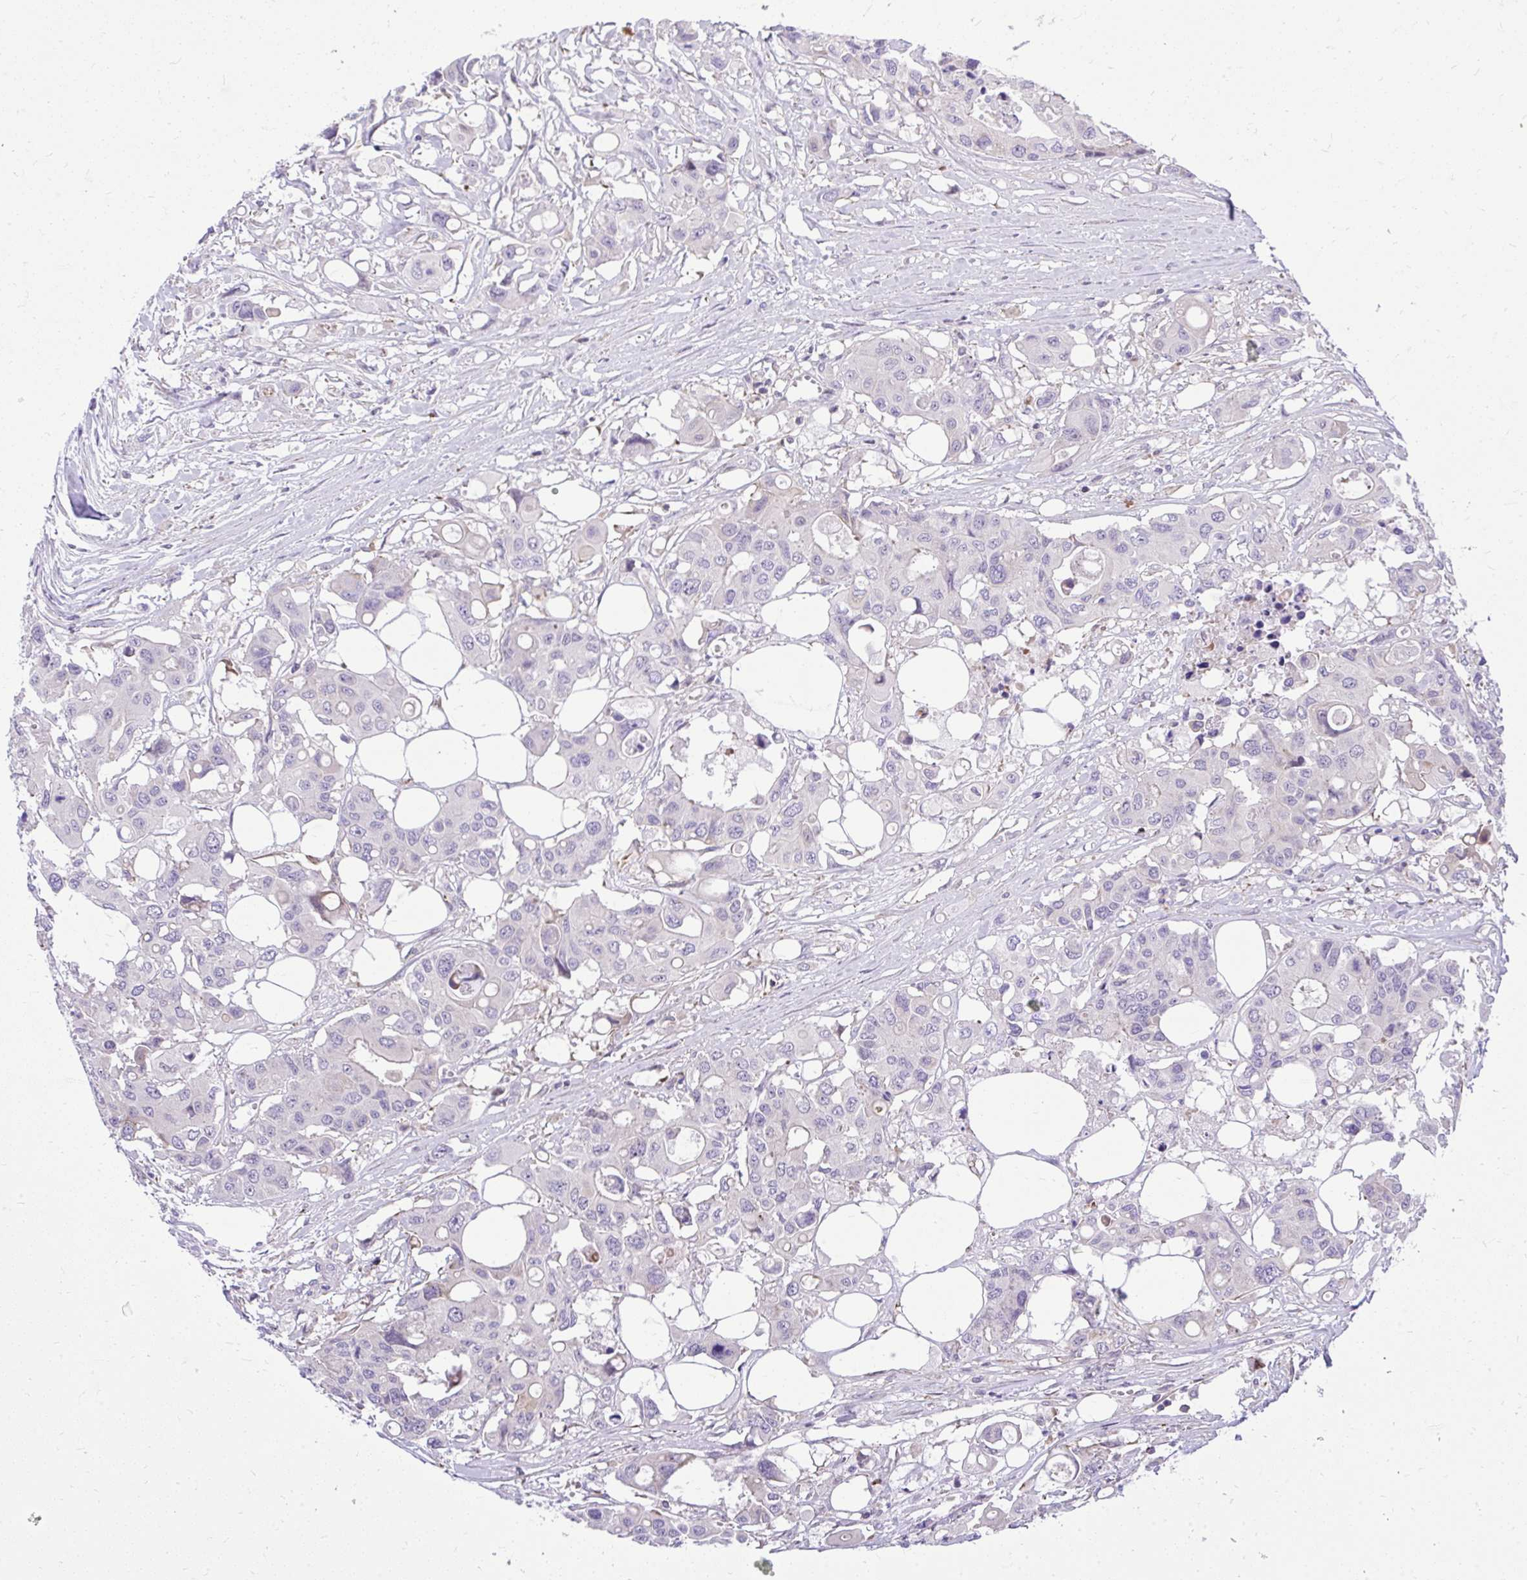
{"staining": {"intensity": "negative", "quantity": "none", "location": "none"}, "tissue": "colorectal cancer", "cell_type": "Tumor cells", "image_type": "cancer", "snomed": [{"axis": "morphology", "description": "Adenocarcinoma, NOS"}, {"axis": "topography", "description": "Colon"}], "caption": "A high-resolution image shows IHC staining of colorectal adenocarcinoma, which displays no significant positivity in tumor cells.", "gene": "GRK4", "patient": {"sex": "male", "age": 77}}